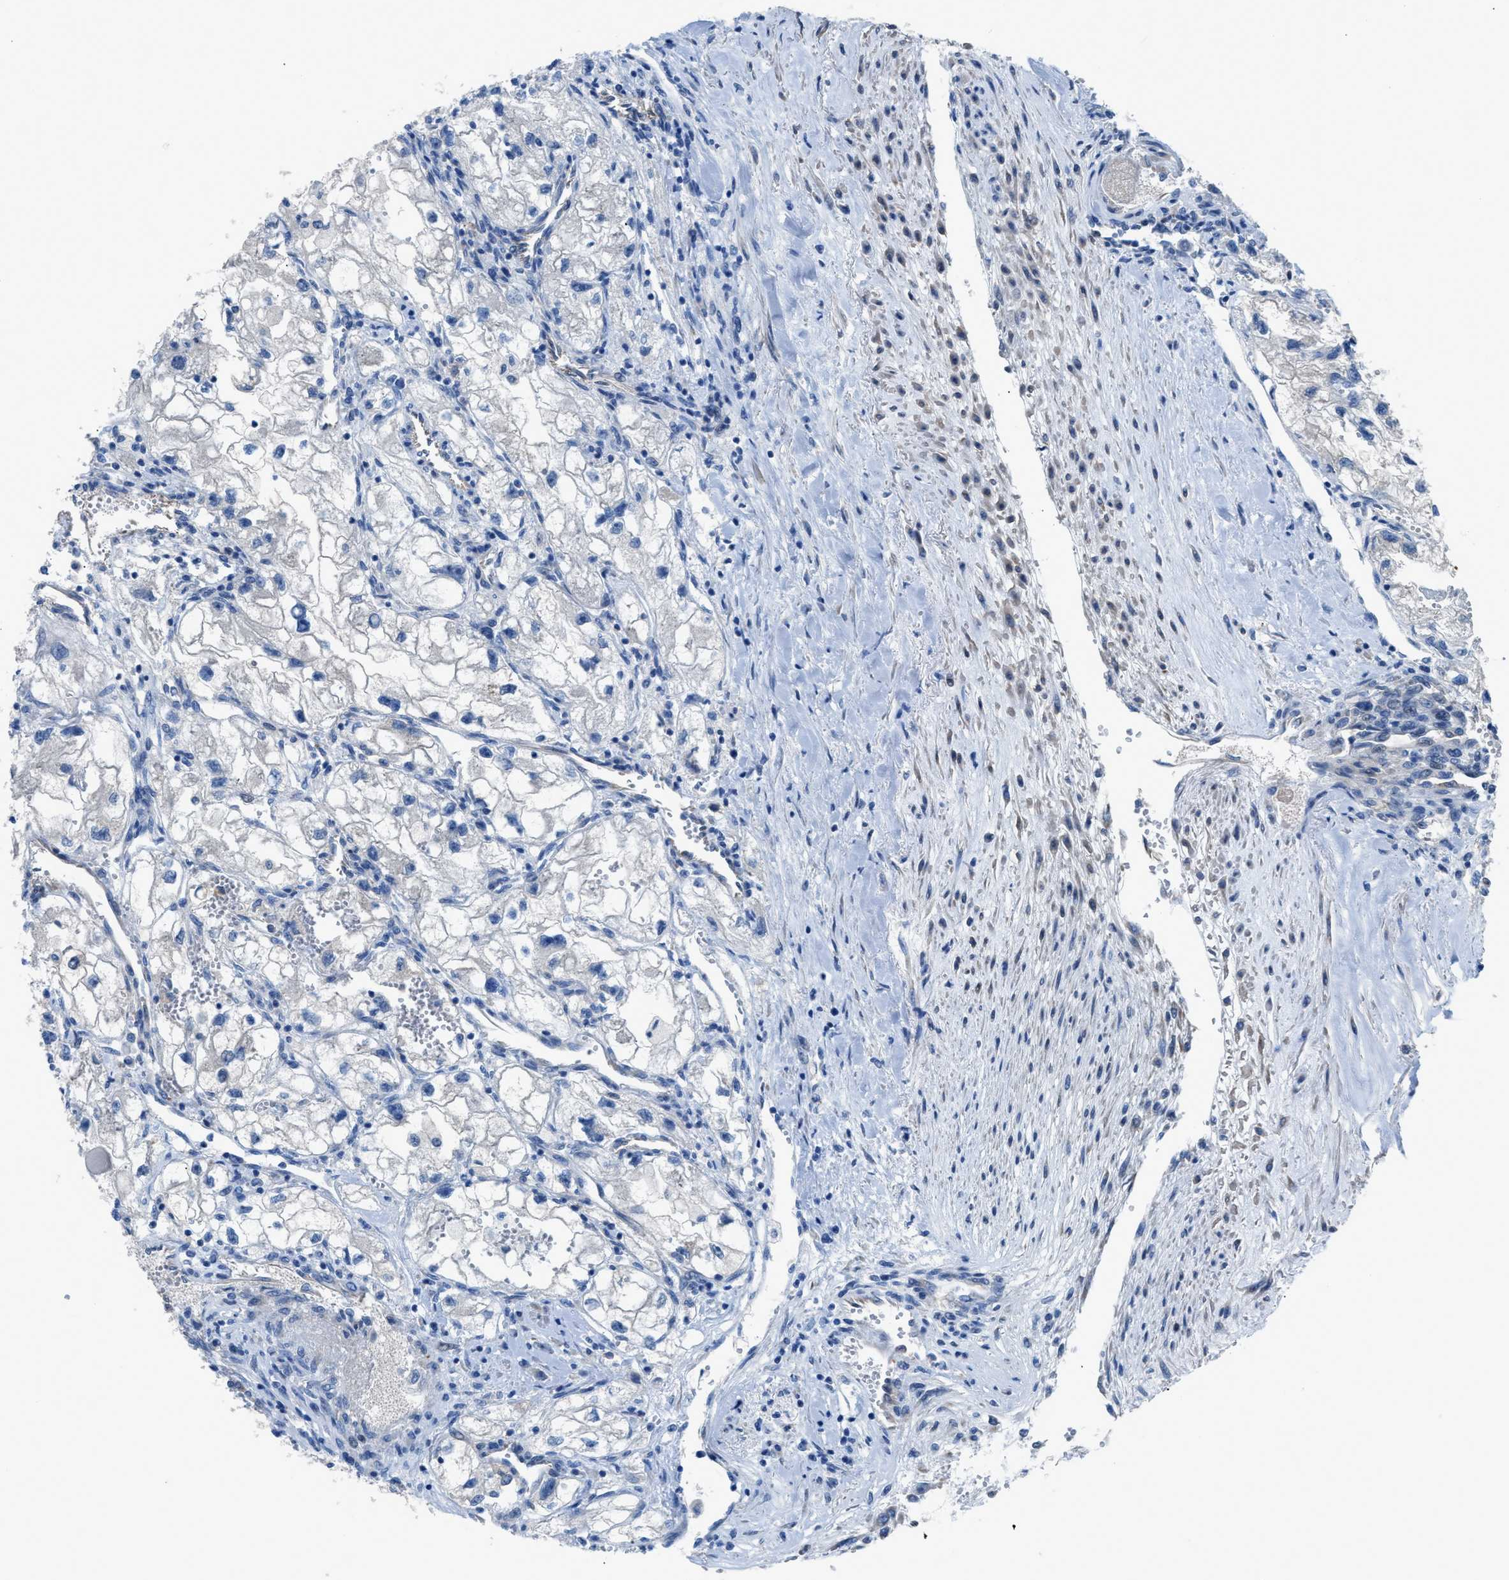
{"staining": {"intensity": "negative", "quantity": "none", "location": "none"}, "tissue": "renal cancer", "cell_type": "Tumor cells", "image_type": "cancer", "snomed": [{"axis": "morphology", "description": "Adenocarcinoma, NOS"}, {"axis": "topography", "description": "Kidney"}], "caption": "A histopathology image of human adenocarcinoma (renal) is negative for staining in tumor cells.", "gene": "ITPR1", "patient": {"sex": "female", "age": 70}}